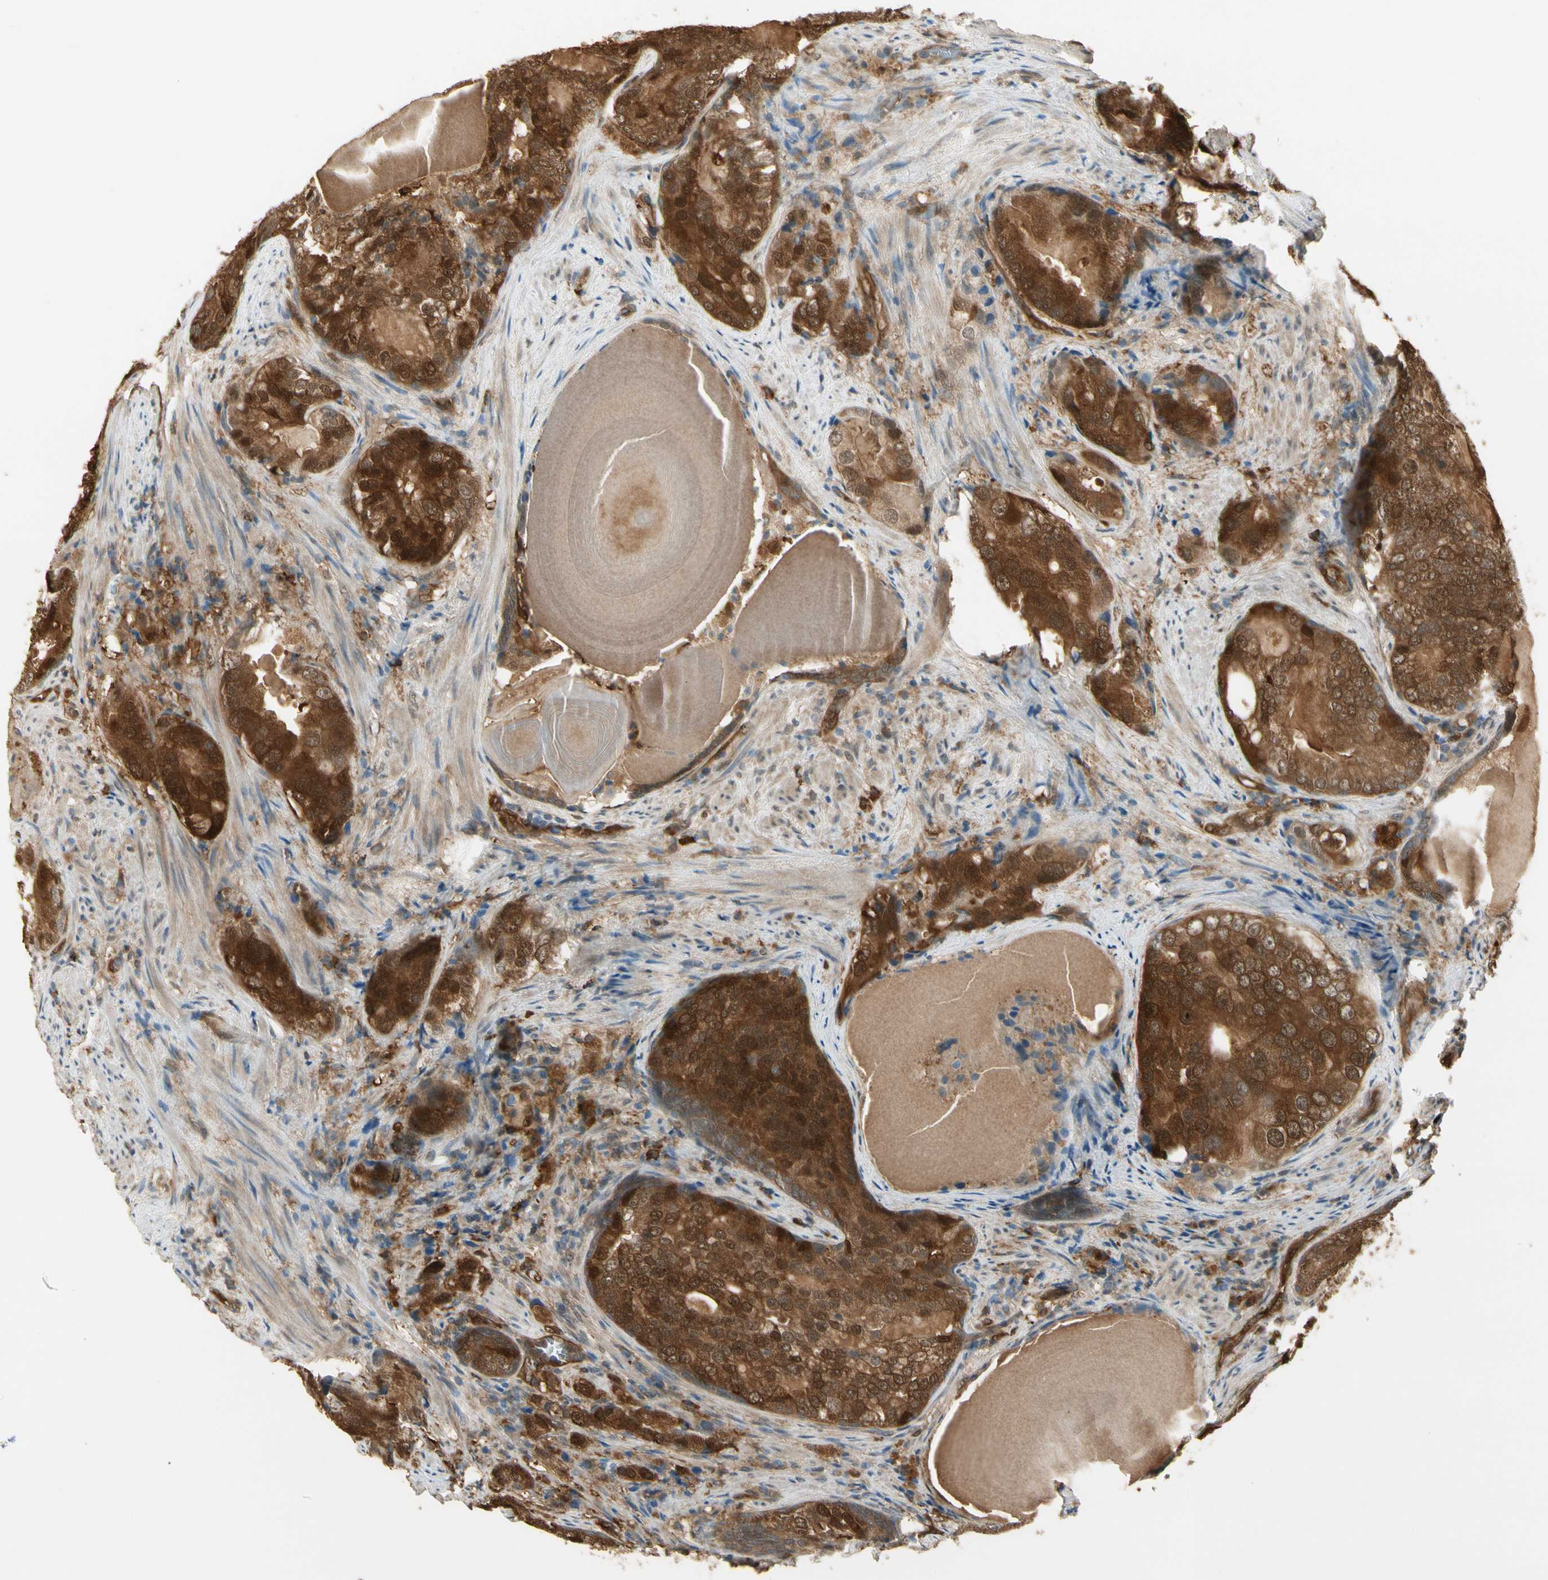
{"staining": {"intensity": "strong", "quantity": ">75%", "location": "cytoplasmic/membranous,nuclear"}, "tissue": "prostate cancer", "cell_type": "Tumor cells", "image_type": "cancer", "snomed": [{"axis": "morphology", "description": "Adenocarcinoma, High grade"}, {"axis": "topography", "description": "Prostate"}], "caption": "Human prostate cancer stained for a protein (brown) exhibits strong cytoplasmic/membranous and nuclear positive staining in approximately >75% of tumor cells.", "gene": "SERPINB6", "patient": {"sex": "male", "age": 66}}